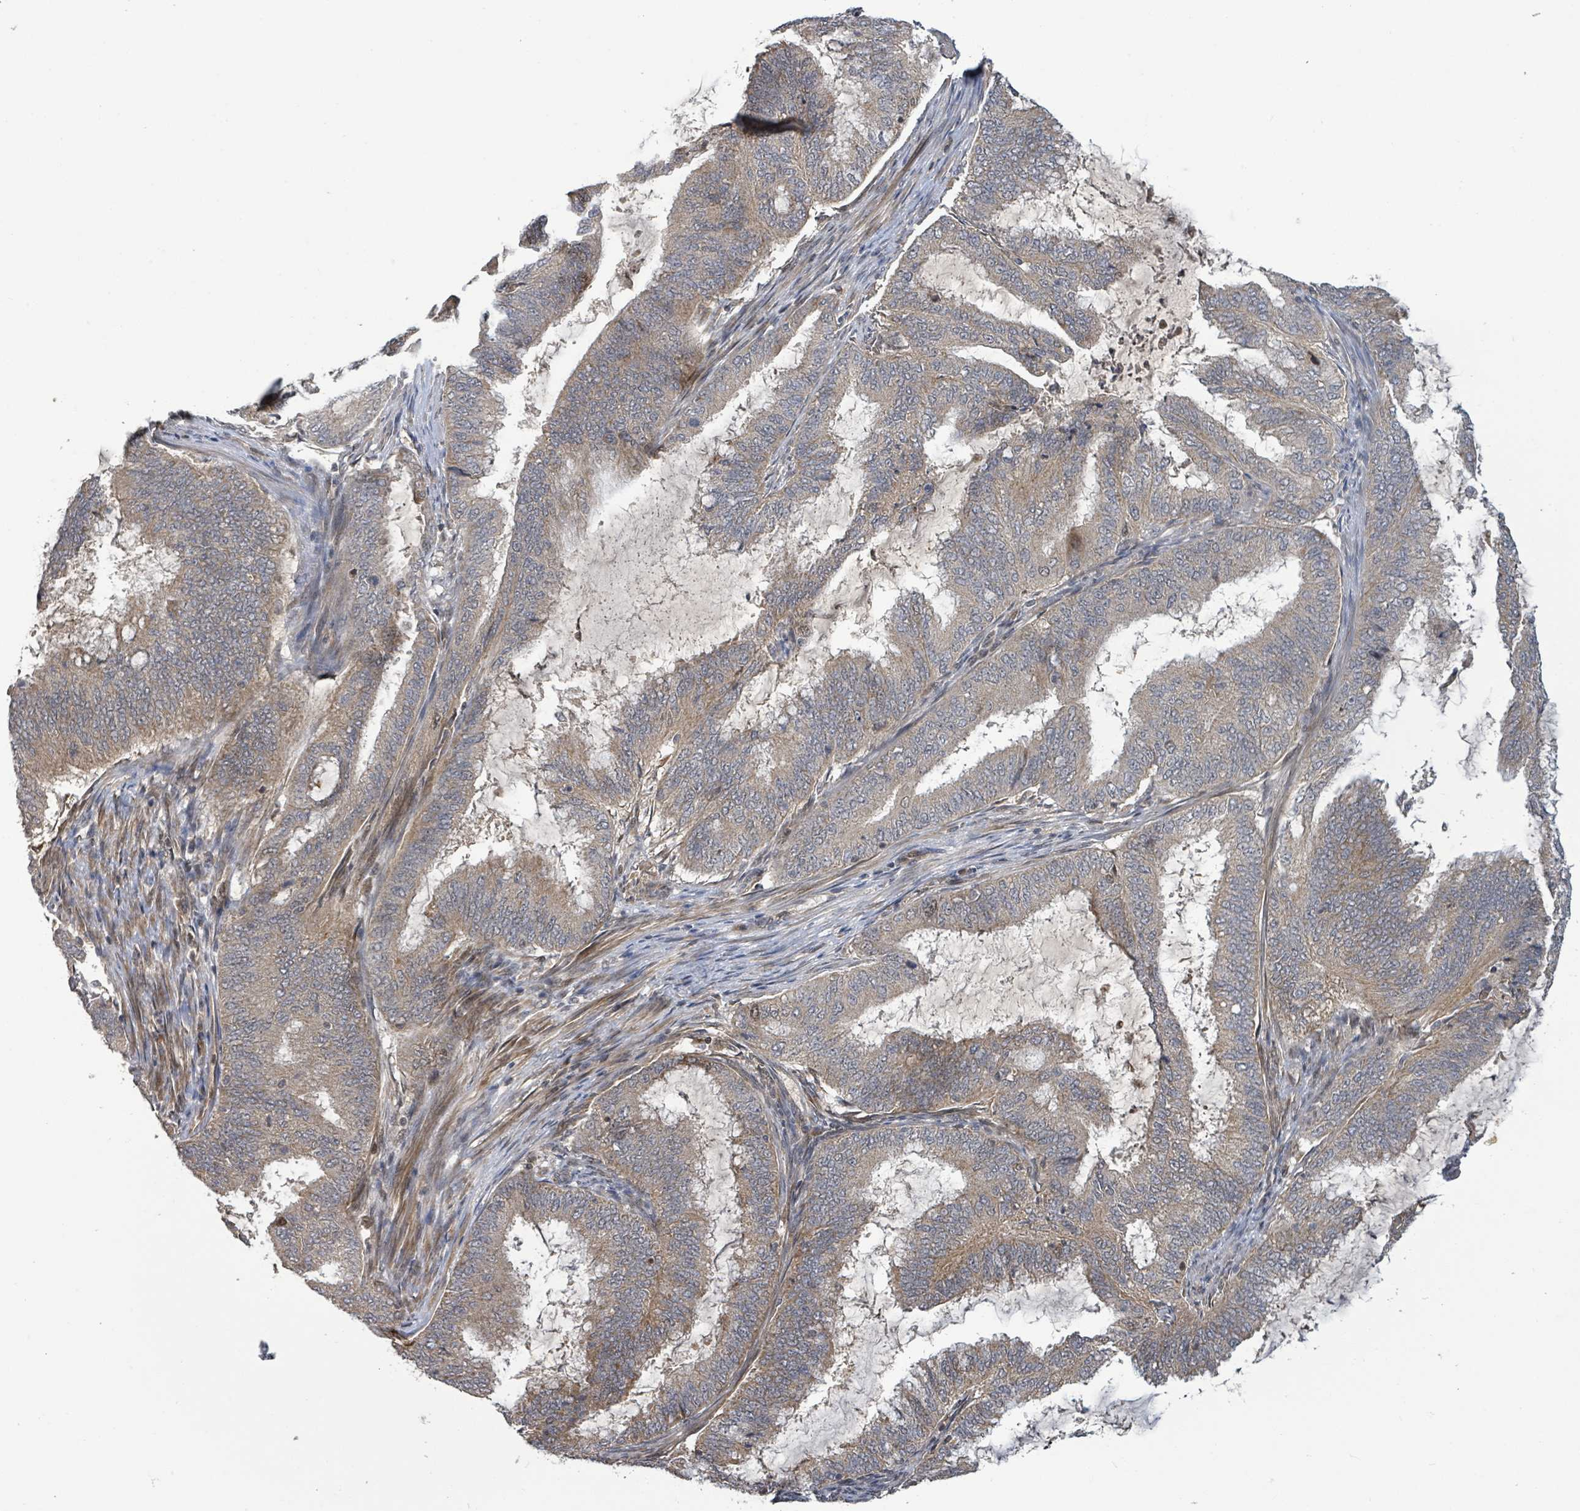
{"staining": {"intensity": "weak", "quantity": "25%-75%", "location": "cytoplasmic/membranous"}, "tissue": "endometrial cancer", "cell_type": "Tumor cells", "image_type": "cancer", "snomed": [{"axis": "morphology", "description": "Adenocarcinoma, NOS"}, {"axis": "topography", "description": "Endometrium"}], "caption": "Protein expression analysis of human endometrial cancer reveals weak cytoplasmic/membranous staining in approximately 25%-75% of tumor cells.", "gene": "ITGA11", "patient": {"sex": "female", "age": 51}}